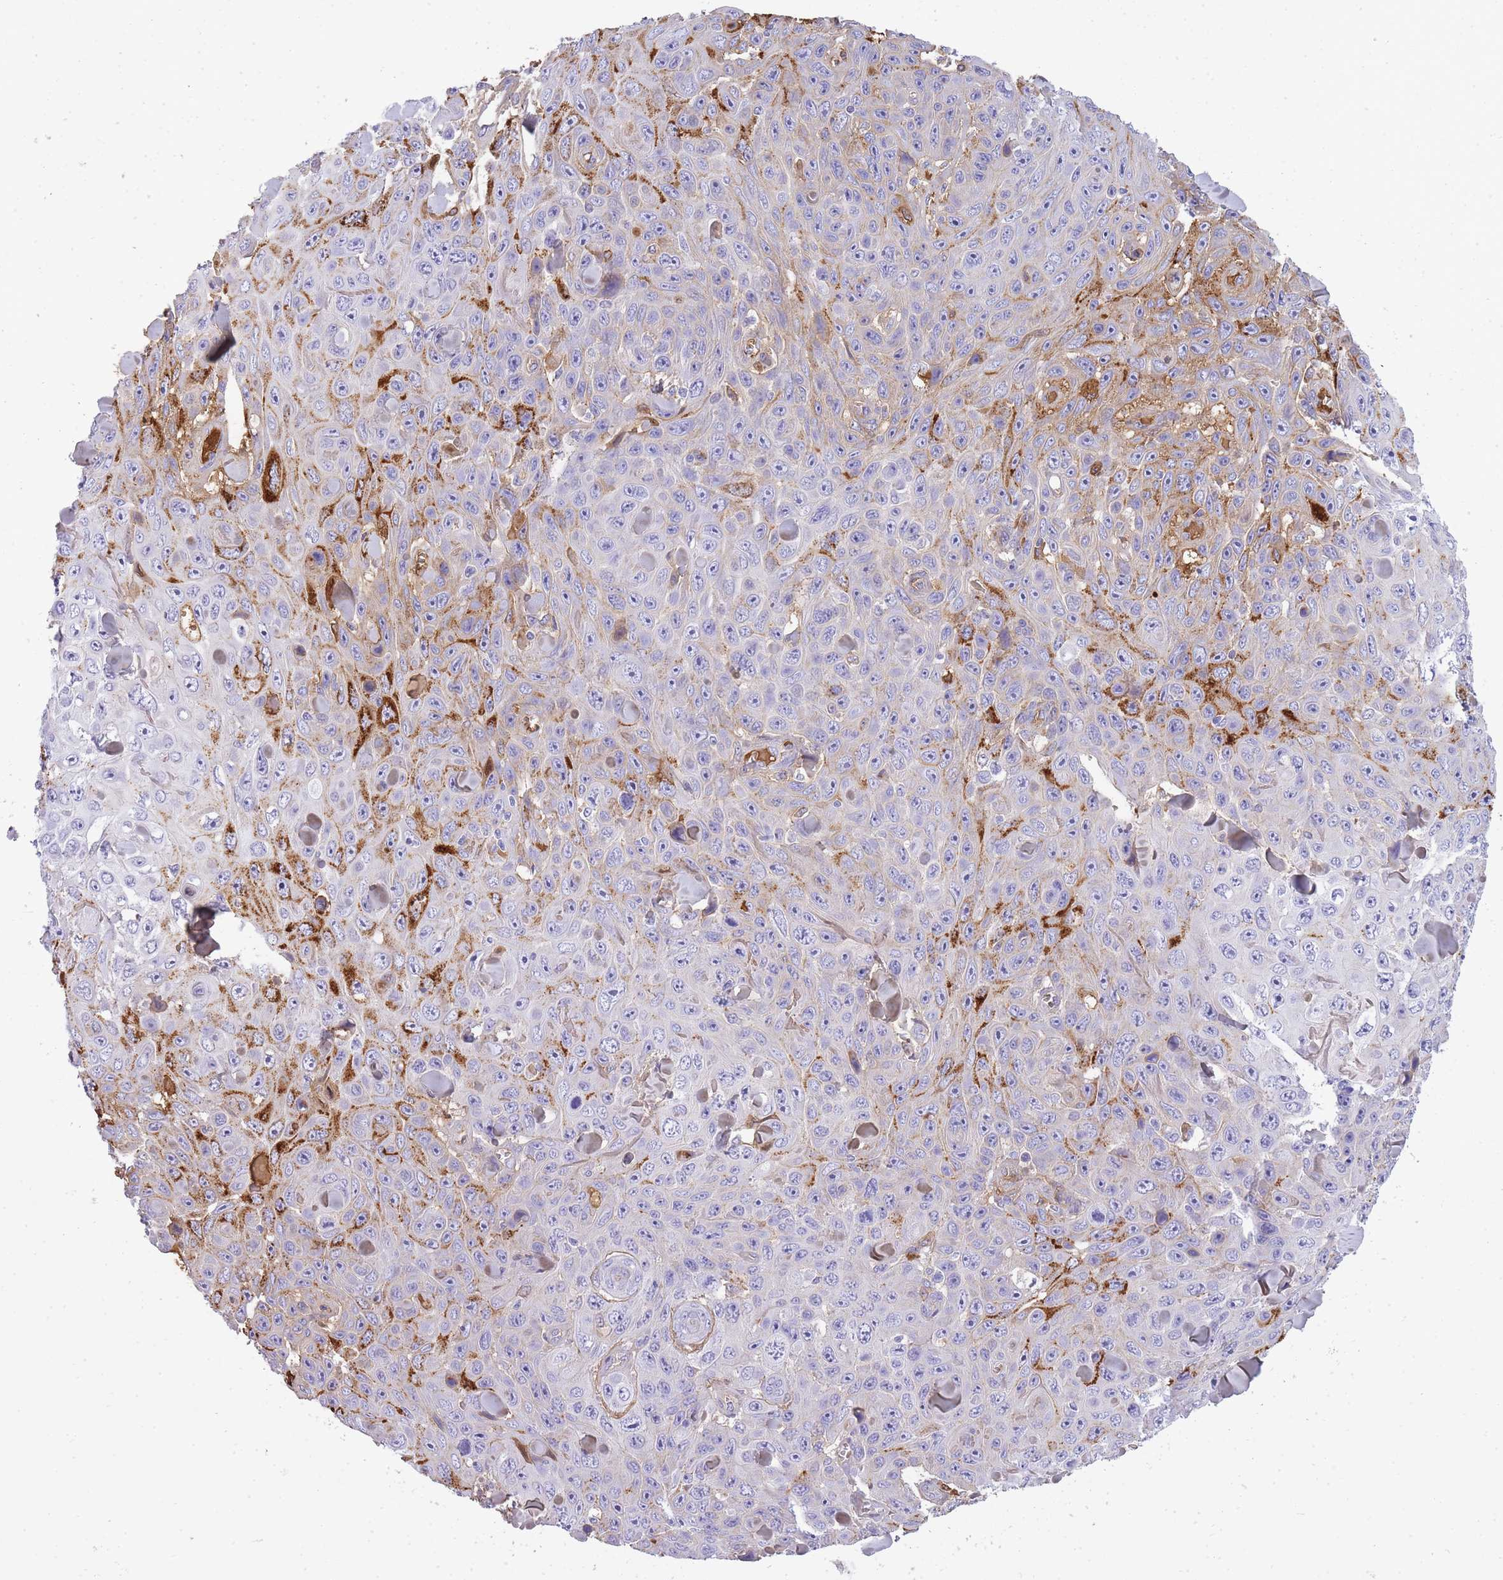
{"staining": {"intensity": "strong", "quantity": "<25%", "location": "cytoplasmic/membranous"}, "tissue": "skin cancer", "cell_type": "Tumor cells", "image_type": "cancer", "snomed": [{"axis": "morphology", "description": "Squamous cell carcinoma, NOS"}, {"axis": "topography", "description": "Skin"}], "caption": "Protein expression analysis of skin squamous cell carcinoma displays strong cytoplasmic/membranous staining in about <25% of tumor cells.", "gene": "IGKV1D-42", "patient": {"sex": "male", "age": 82}}